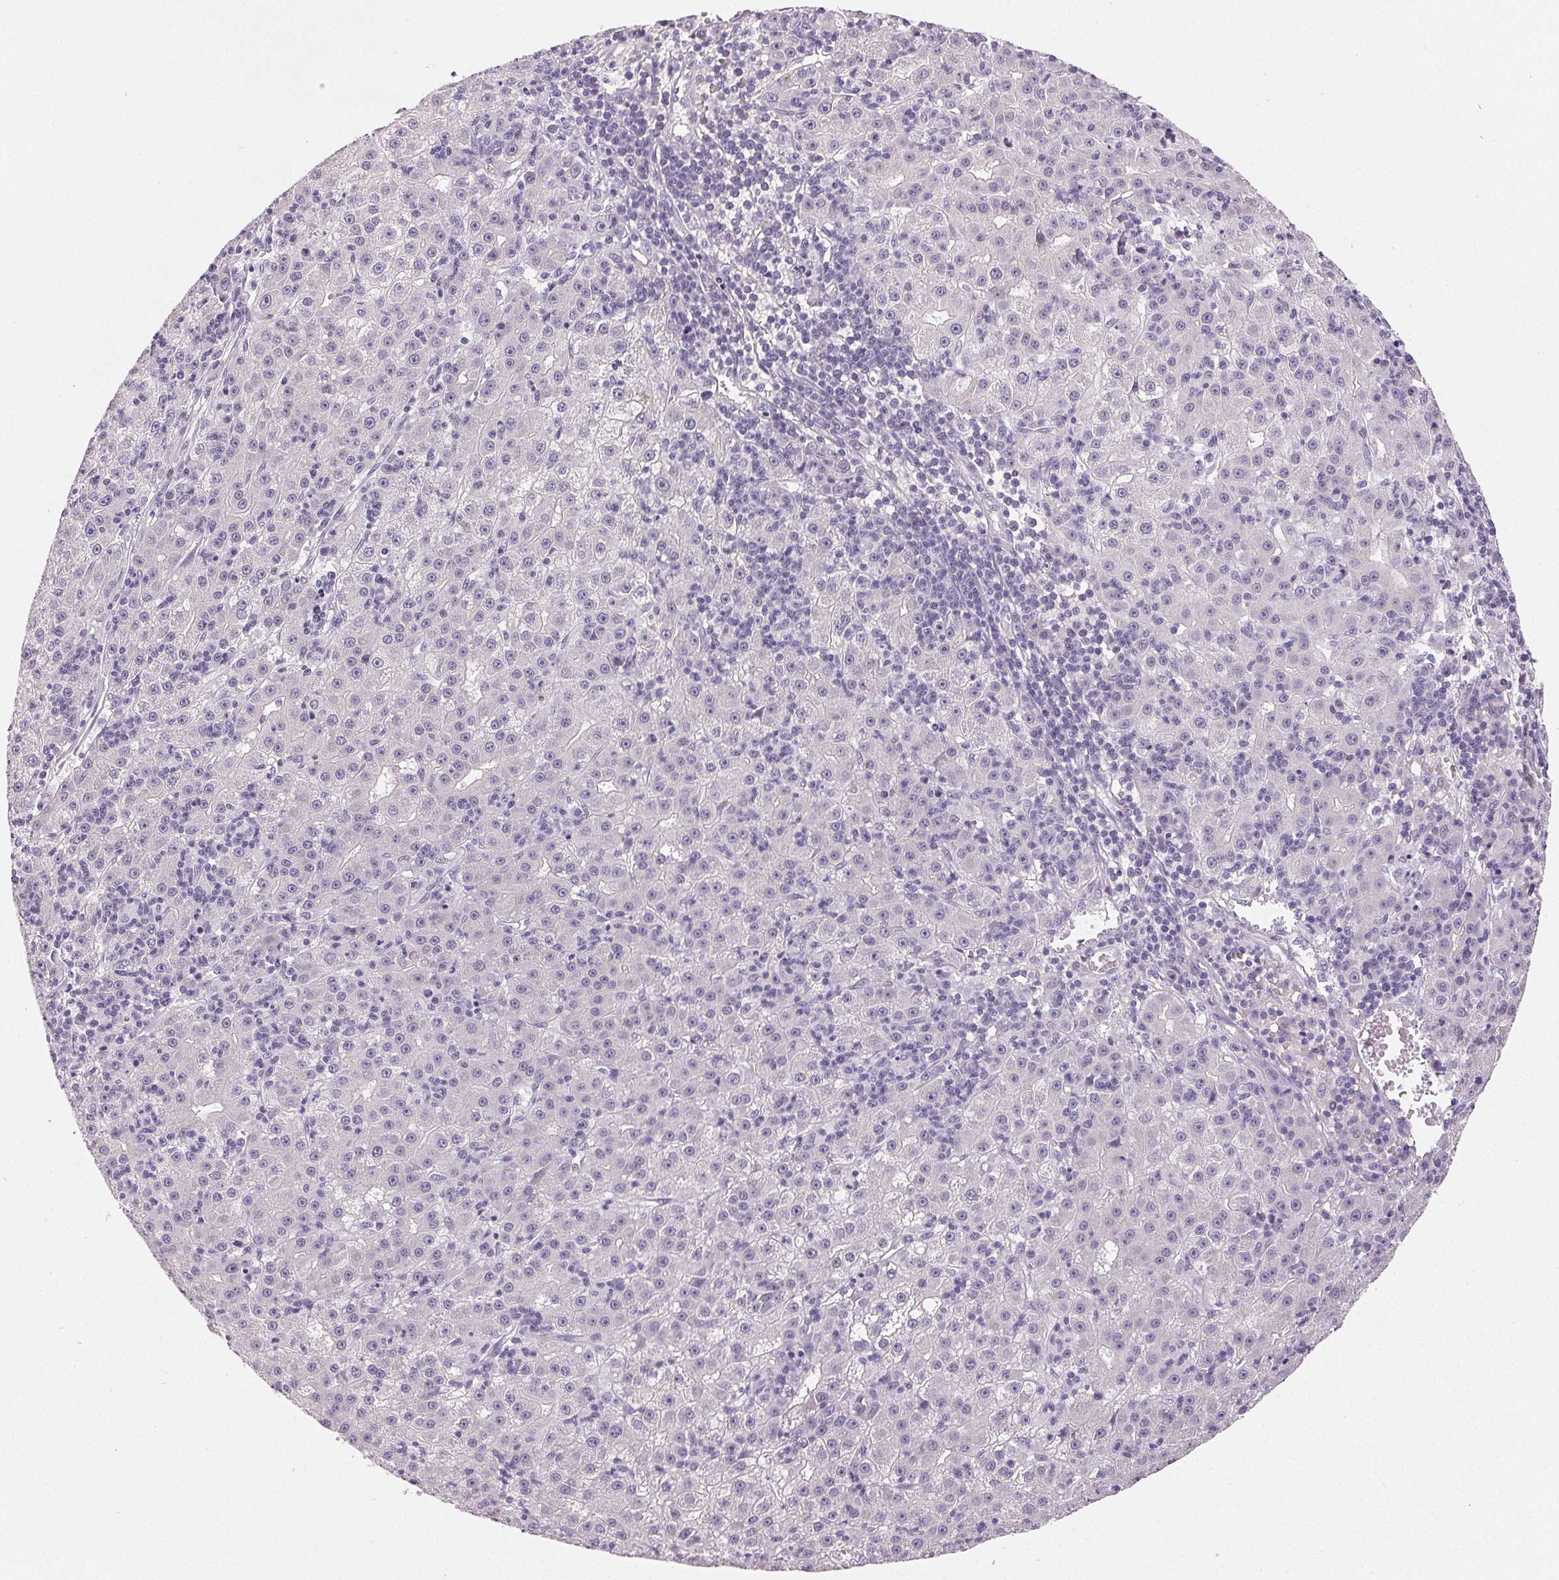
{"staining": {"intensity": "negative", "quantity": "none", "location": "none"}, "tissue": "liver cancer", "cell_type": "Tumor cells", "image_type": "cancer", "snomed": [{"axis": "morphology", "description": "Carcinoma, Hepatocellular, NOS"}, {"axis": "topography", "description": "Liver"}], "caption": "Hepatocellular carcinoma (liver) stained for a protein using immunohistochemistry (IHC) reveals no expression tumor cells.", "gene": "SFTPD", "patient": {"sex": "male", "age": 76}}